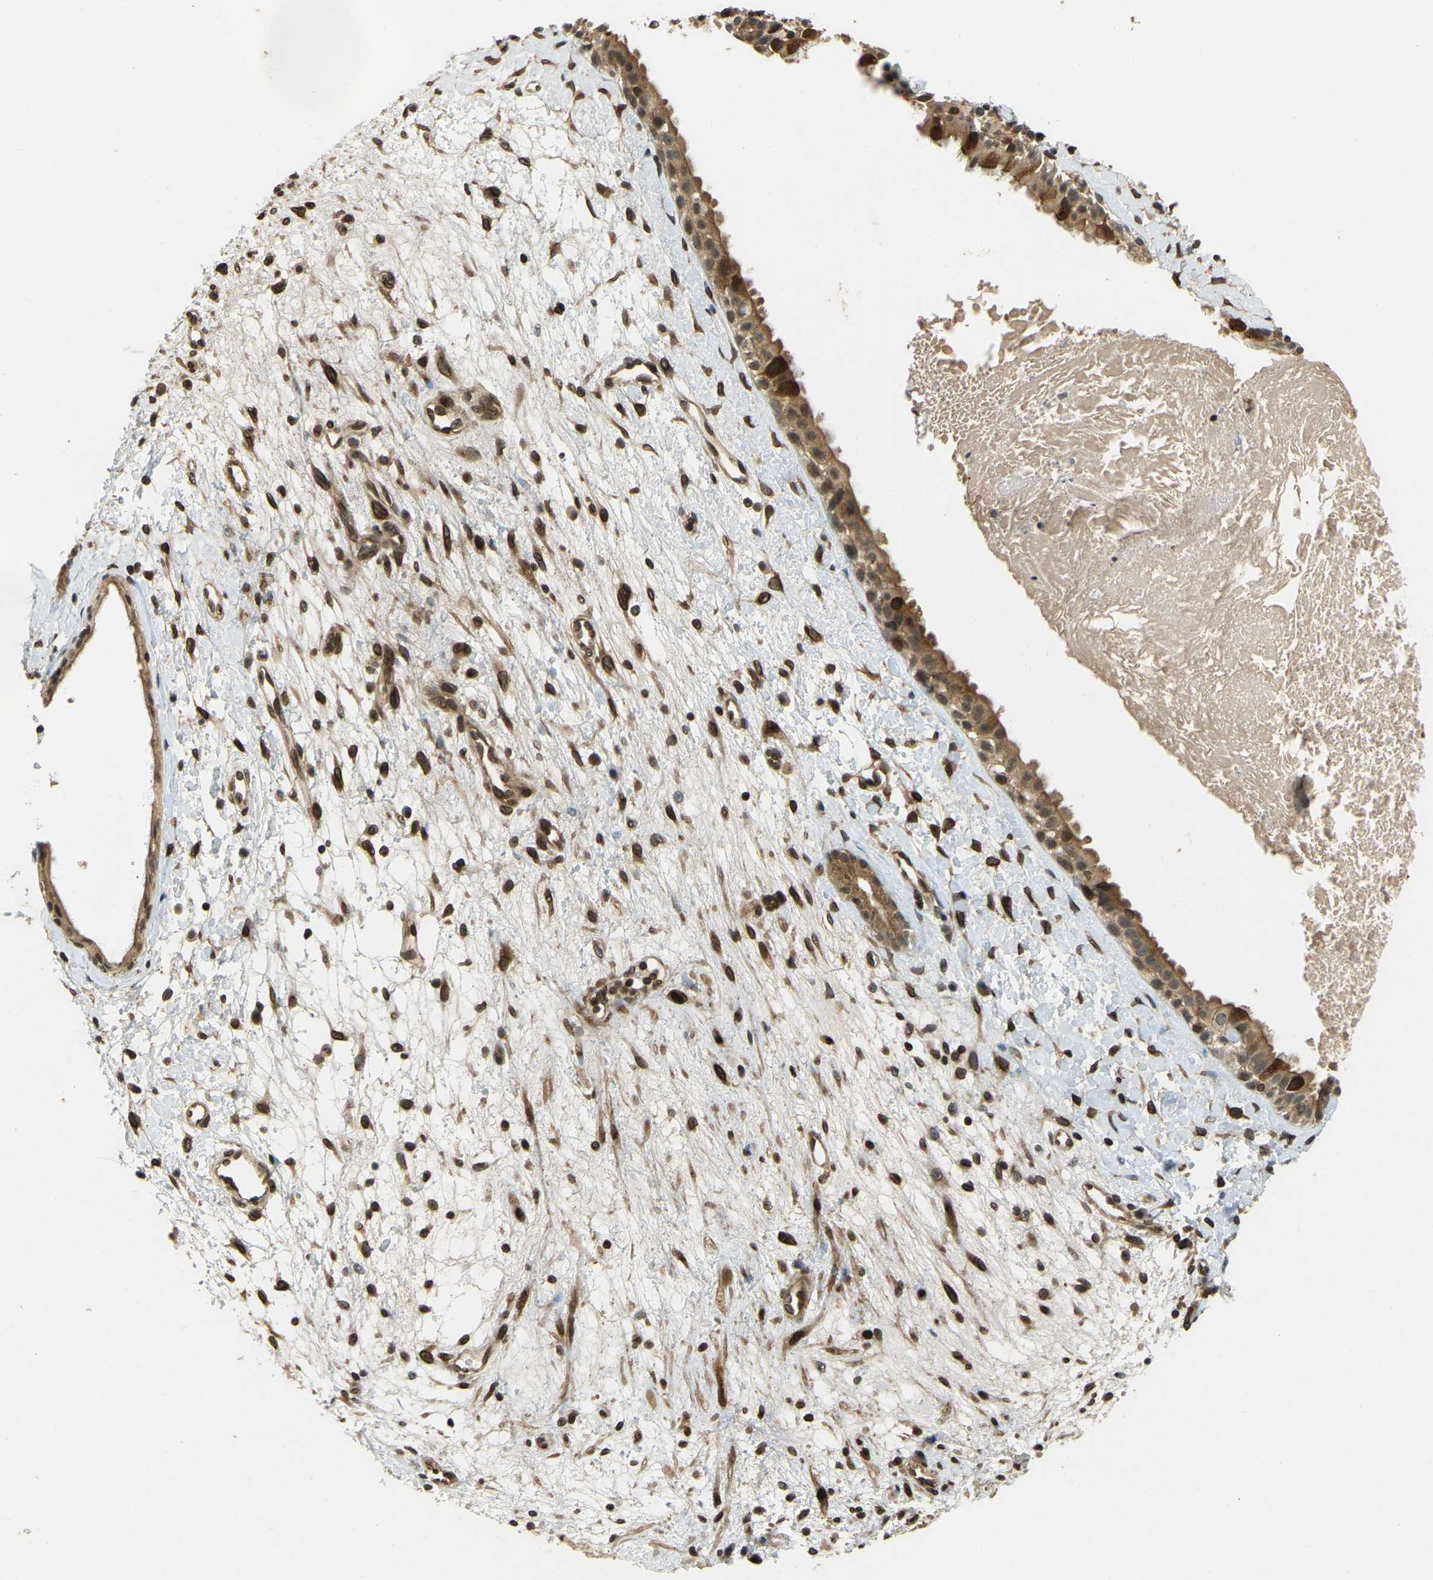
{"staining": {"intensity": "strong", "quantity": ">75%", "location": "cytoplasmic/membranous"}, "tissue": "nasopharynx", "cell_type": "Respiratory epithelial cells", "image_type": "normal", "snomed": [{"axis": "morphology", "description": "Normal tissue, NOS"}, {"axis": "topography", "description": "Nasopharynx"}], "caption": "Immunohistochemical staining of normal human nasopharynx reveals >75% levels of strong cytoplasmic/membranous protein staining in about >75% of respiratory epithelial cells. (DAB (3,3'-diaminobenzidine) IHC with brightfield microscopy, high magnification).", "gene": "SYNE1", "patient": {"sex": "male", "age": 22}}